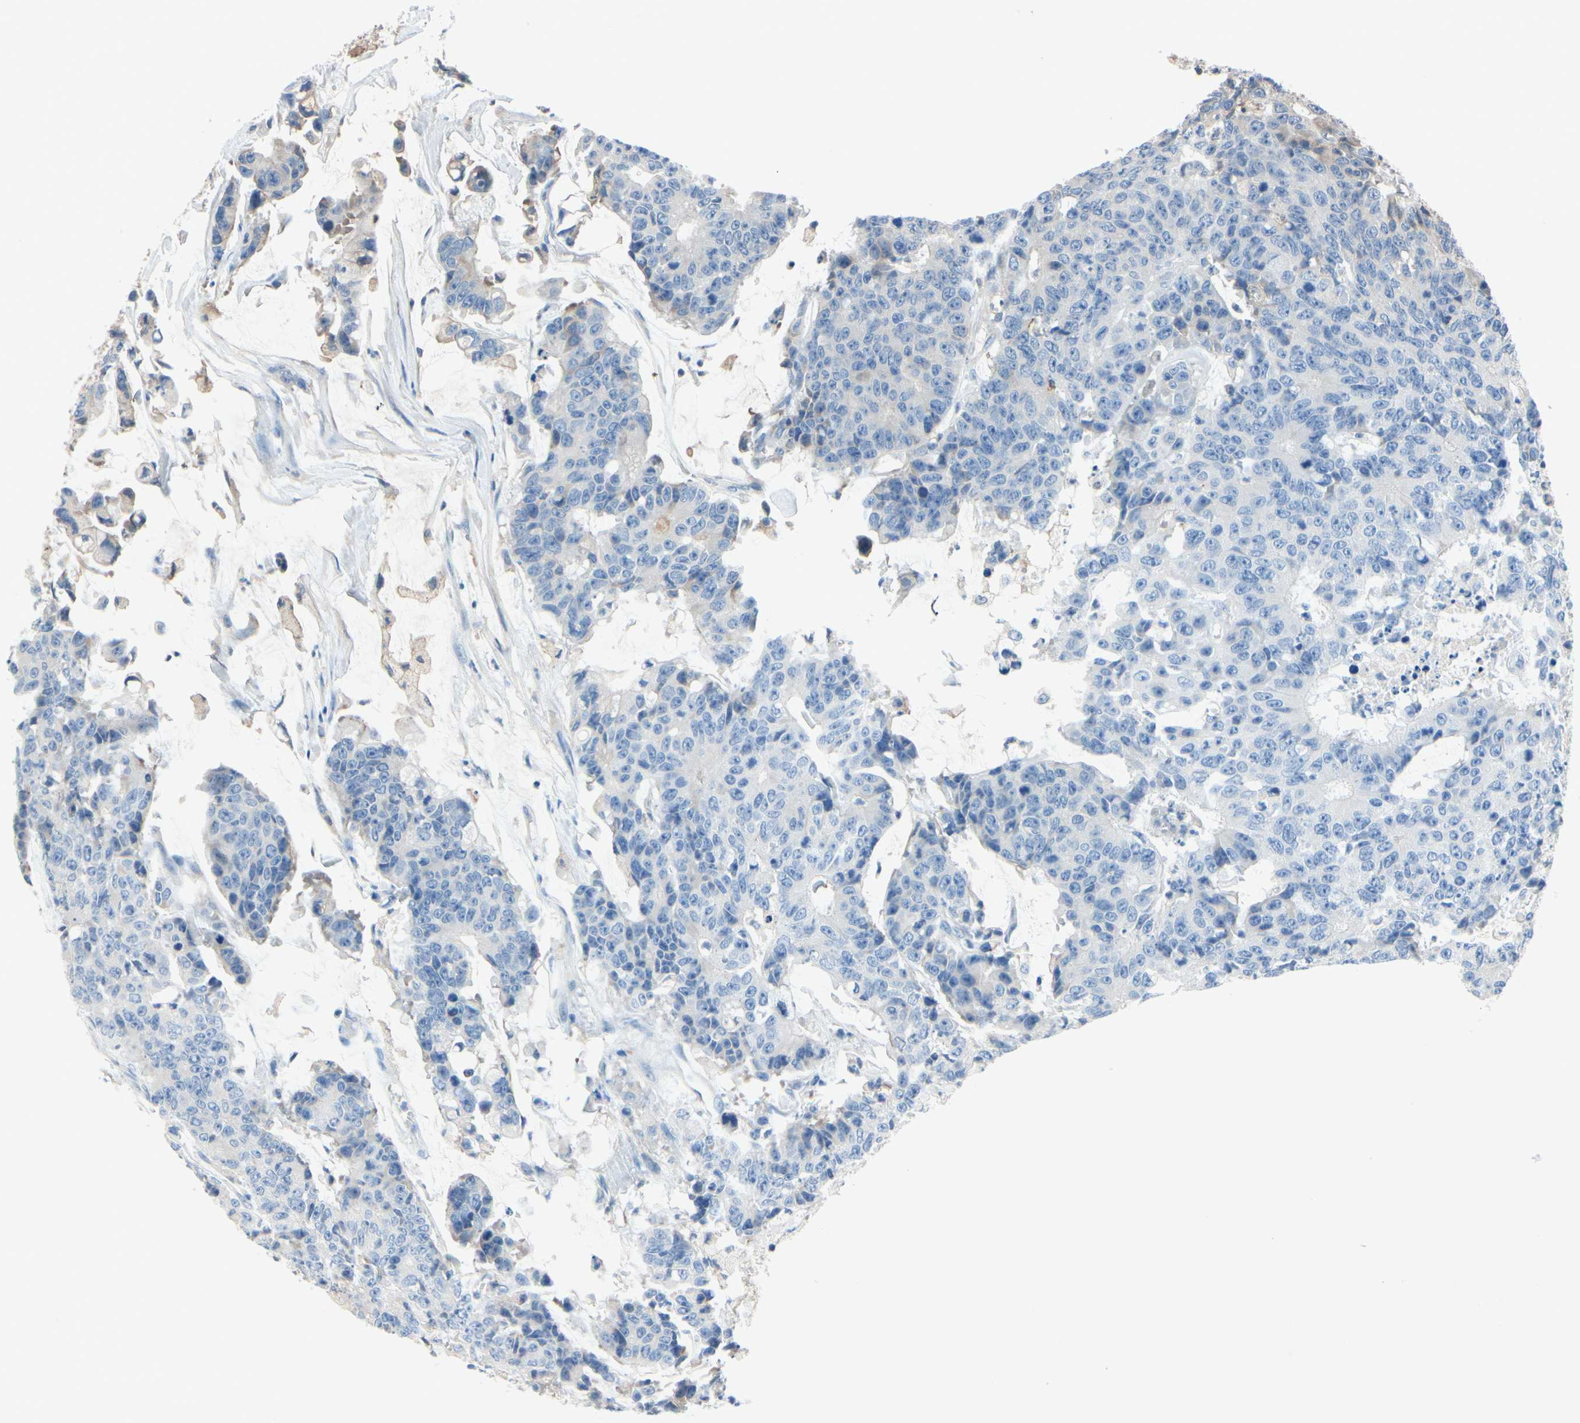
{"staining": {"intensity": "negative", "quantity": "none", "location": "none"}, "tissue": "colorectal cancer", "cell_type": "Tumor cells", "image_type": "cancer", "snomed": [{"axis": "morphology", "description": "Adenocarcinoma, NOS"}, {"axis": "topography", "description": "Colon"}], "caption": "Immunohistochemical staining of human adenocarcinoma (colorectal) shows no significant staining in tumor cells.", "gene": "IL1RL1", "patient": {"sex": "female", "age": 86}}